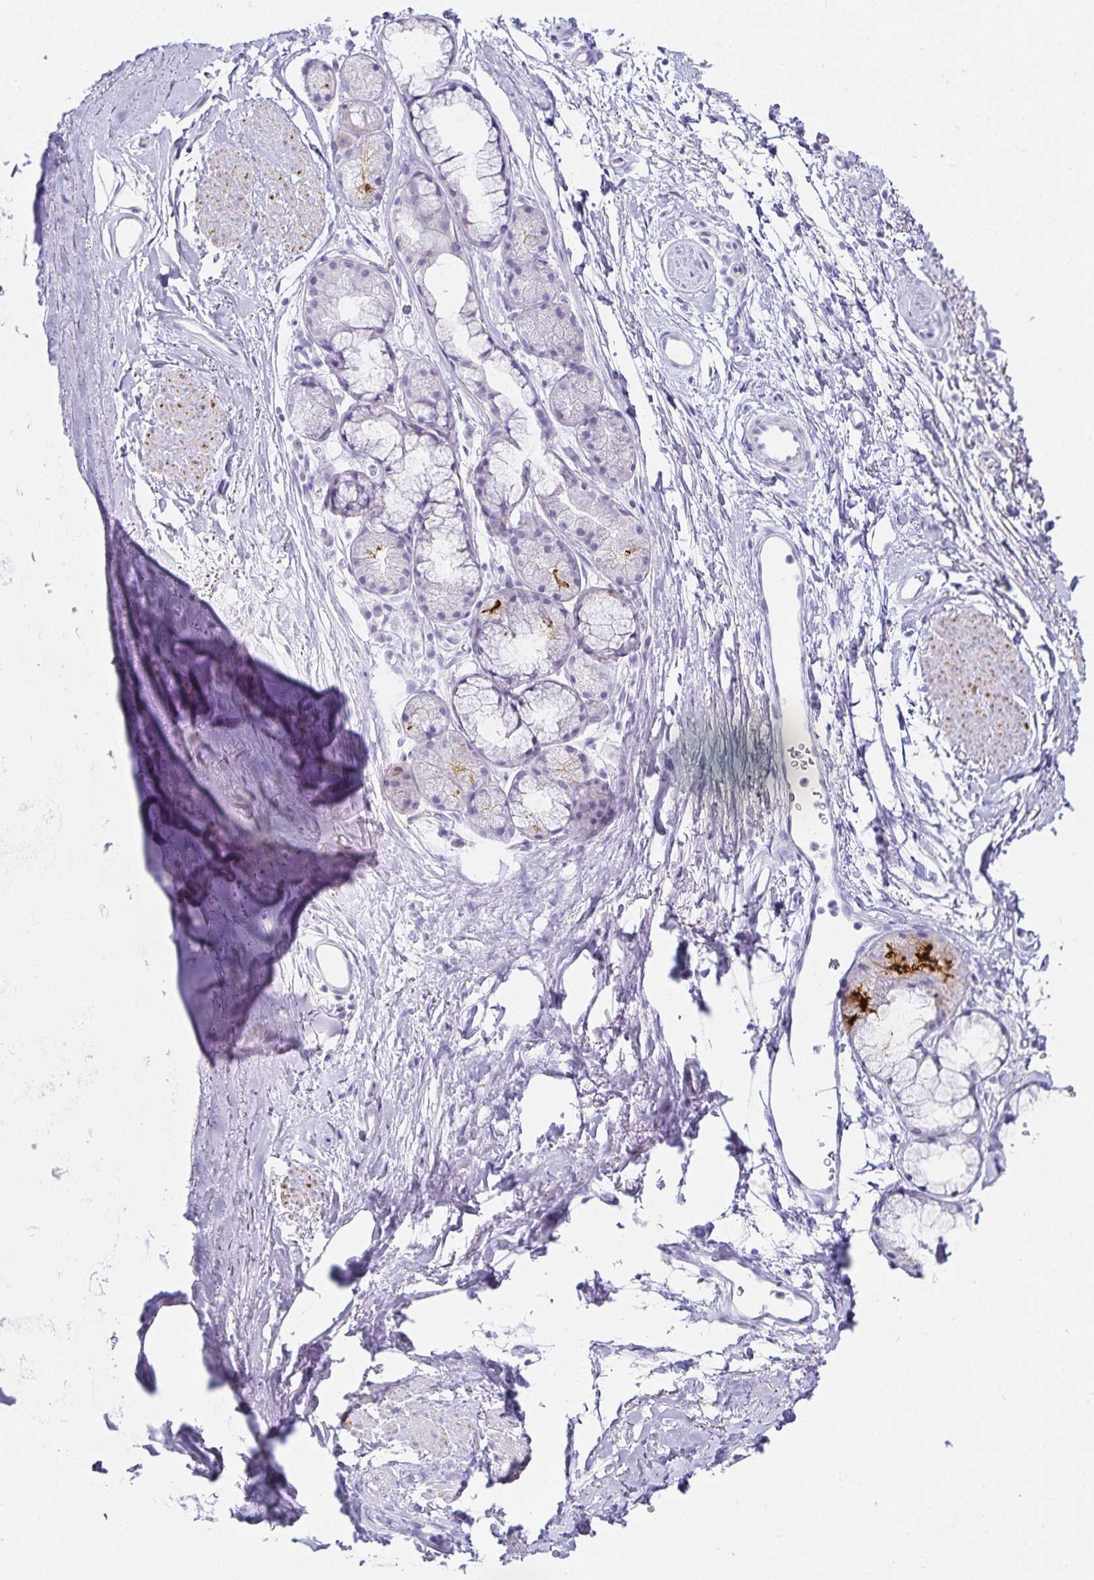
{"staining": {"intensity": "negative", "quantity": "none", "location": "none"}, "tissue": "adipose tissue", "cell_type": "Adipocytes", "image_type": "normal", "snomed": [{"axis": "morphology", "description": "Normal tissue, NOS"}, {"axis": "topography", "description": "Lymph node"}, {"axis": "topography", "description": "Cartilage tissue"}, {"axis": "topography", "description": "Bronchus"}], "caption": "This is a photomicrograph of immunohistochemistry (IHC) staining of unremarkable adipose tissue, which shows no staining in adipocytes. (Stains: DAB (3,3'-diaminobenzidine) IHC with hematoxylin counter stain, Microscopy: brightfield microscopy at high magnification).", "gene": "GP2", "patient": {"sex": "female", "age": 70}}